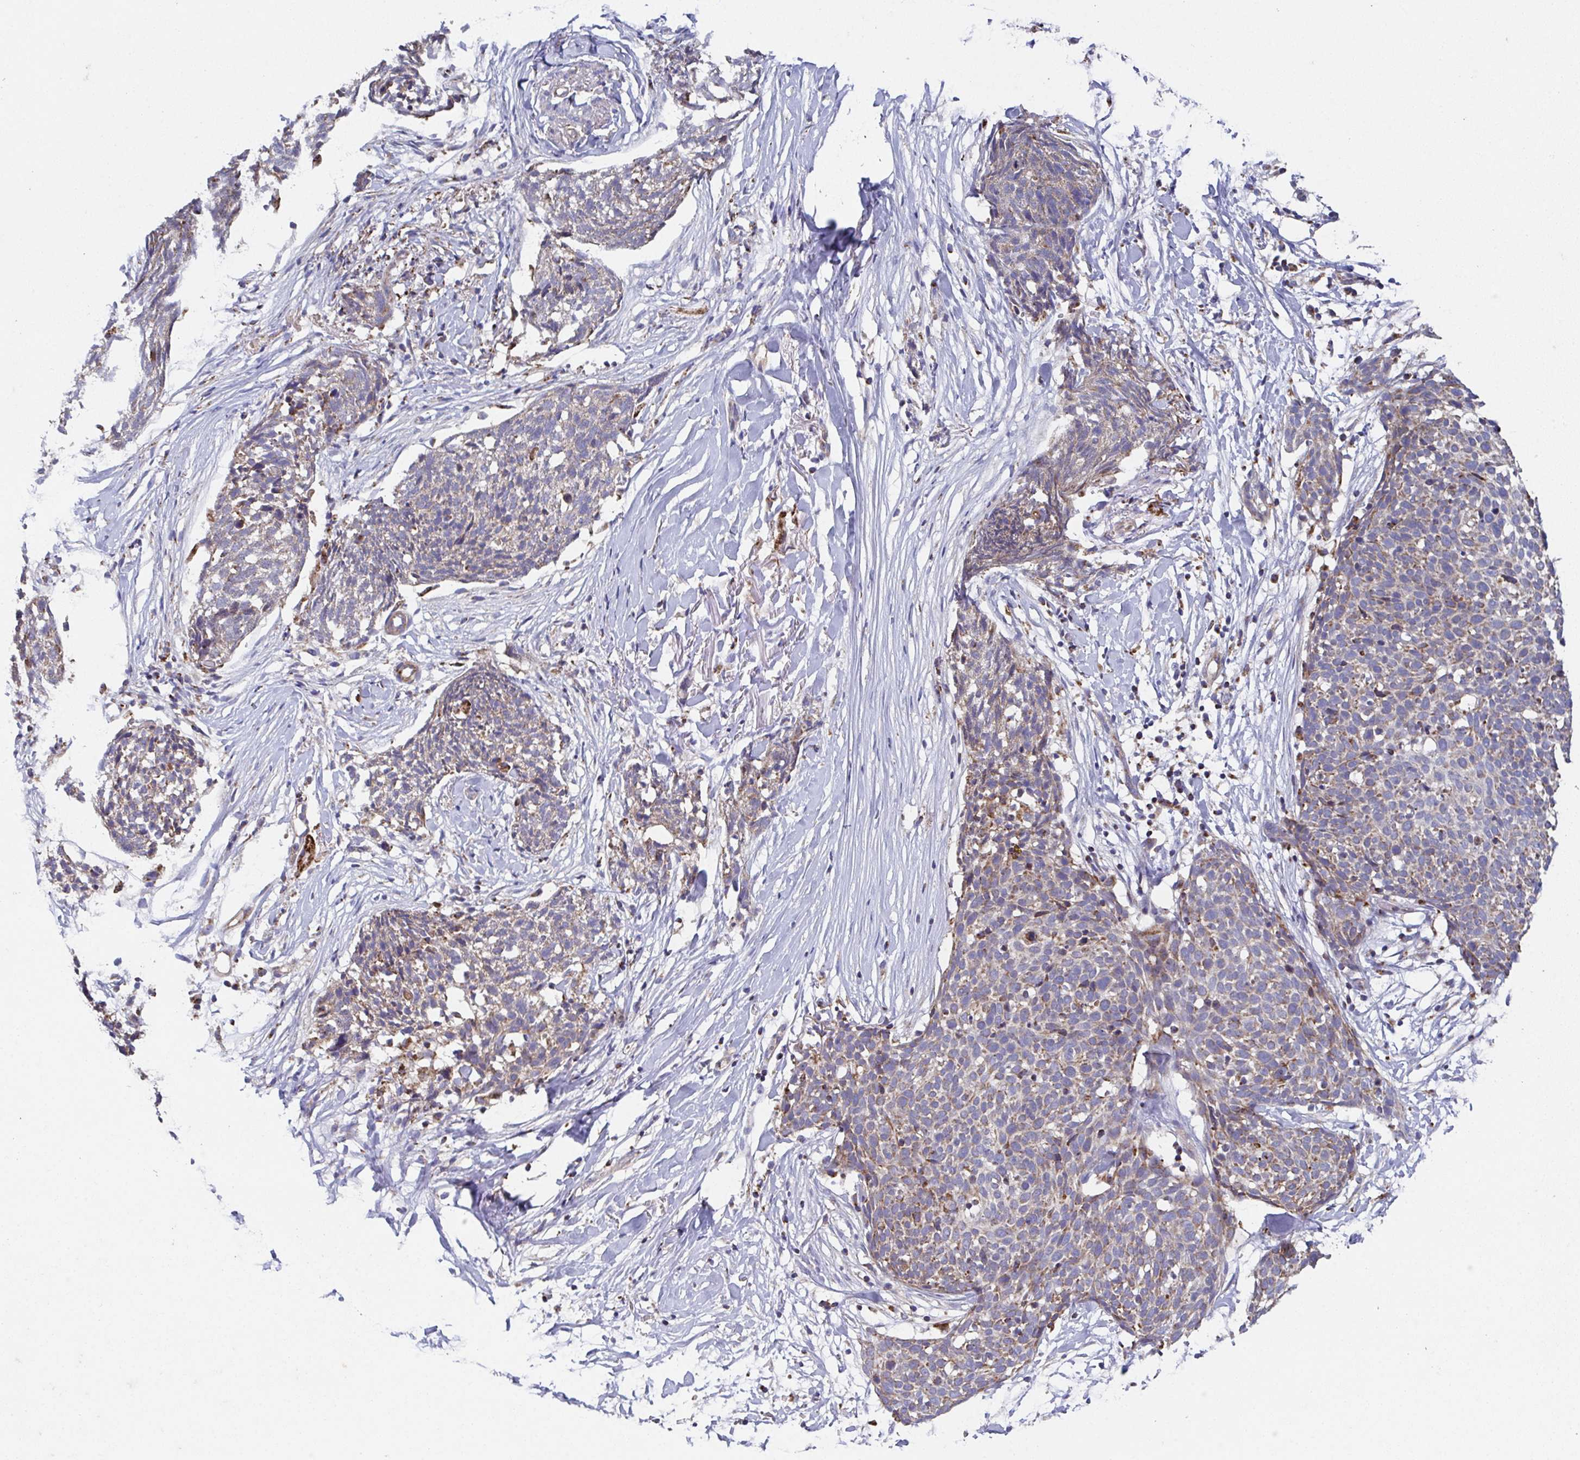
{"staining": {"intensity": "weak", "quantity": "<25%", "location": "cytoplasmic/membranous"}, "tissue": "skin cancer", "cell_type": "Tumor cells", "image_type": "cancer", "snomed": [{"axis": "morphology", "description": "Squamous cell carcinoma, NOS"}, {"axis": "topography", "description": "Skin"}, {"axis": "topography", "description": "Vulva"}], "caption": "Immunohistochemistry photomicrograph of human squamous cell carcinoma (skin) stained for a protein (brown), which exhibits no expression in tumor cells. The staining was performed using DAB to visualize the protein expression in brown, while the nuclei were stained in blue with hematoxylin (Magnification: 20x).", "gene": "MT-ND3", "patient": {"sex": "female", "age": 75}}